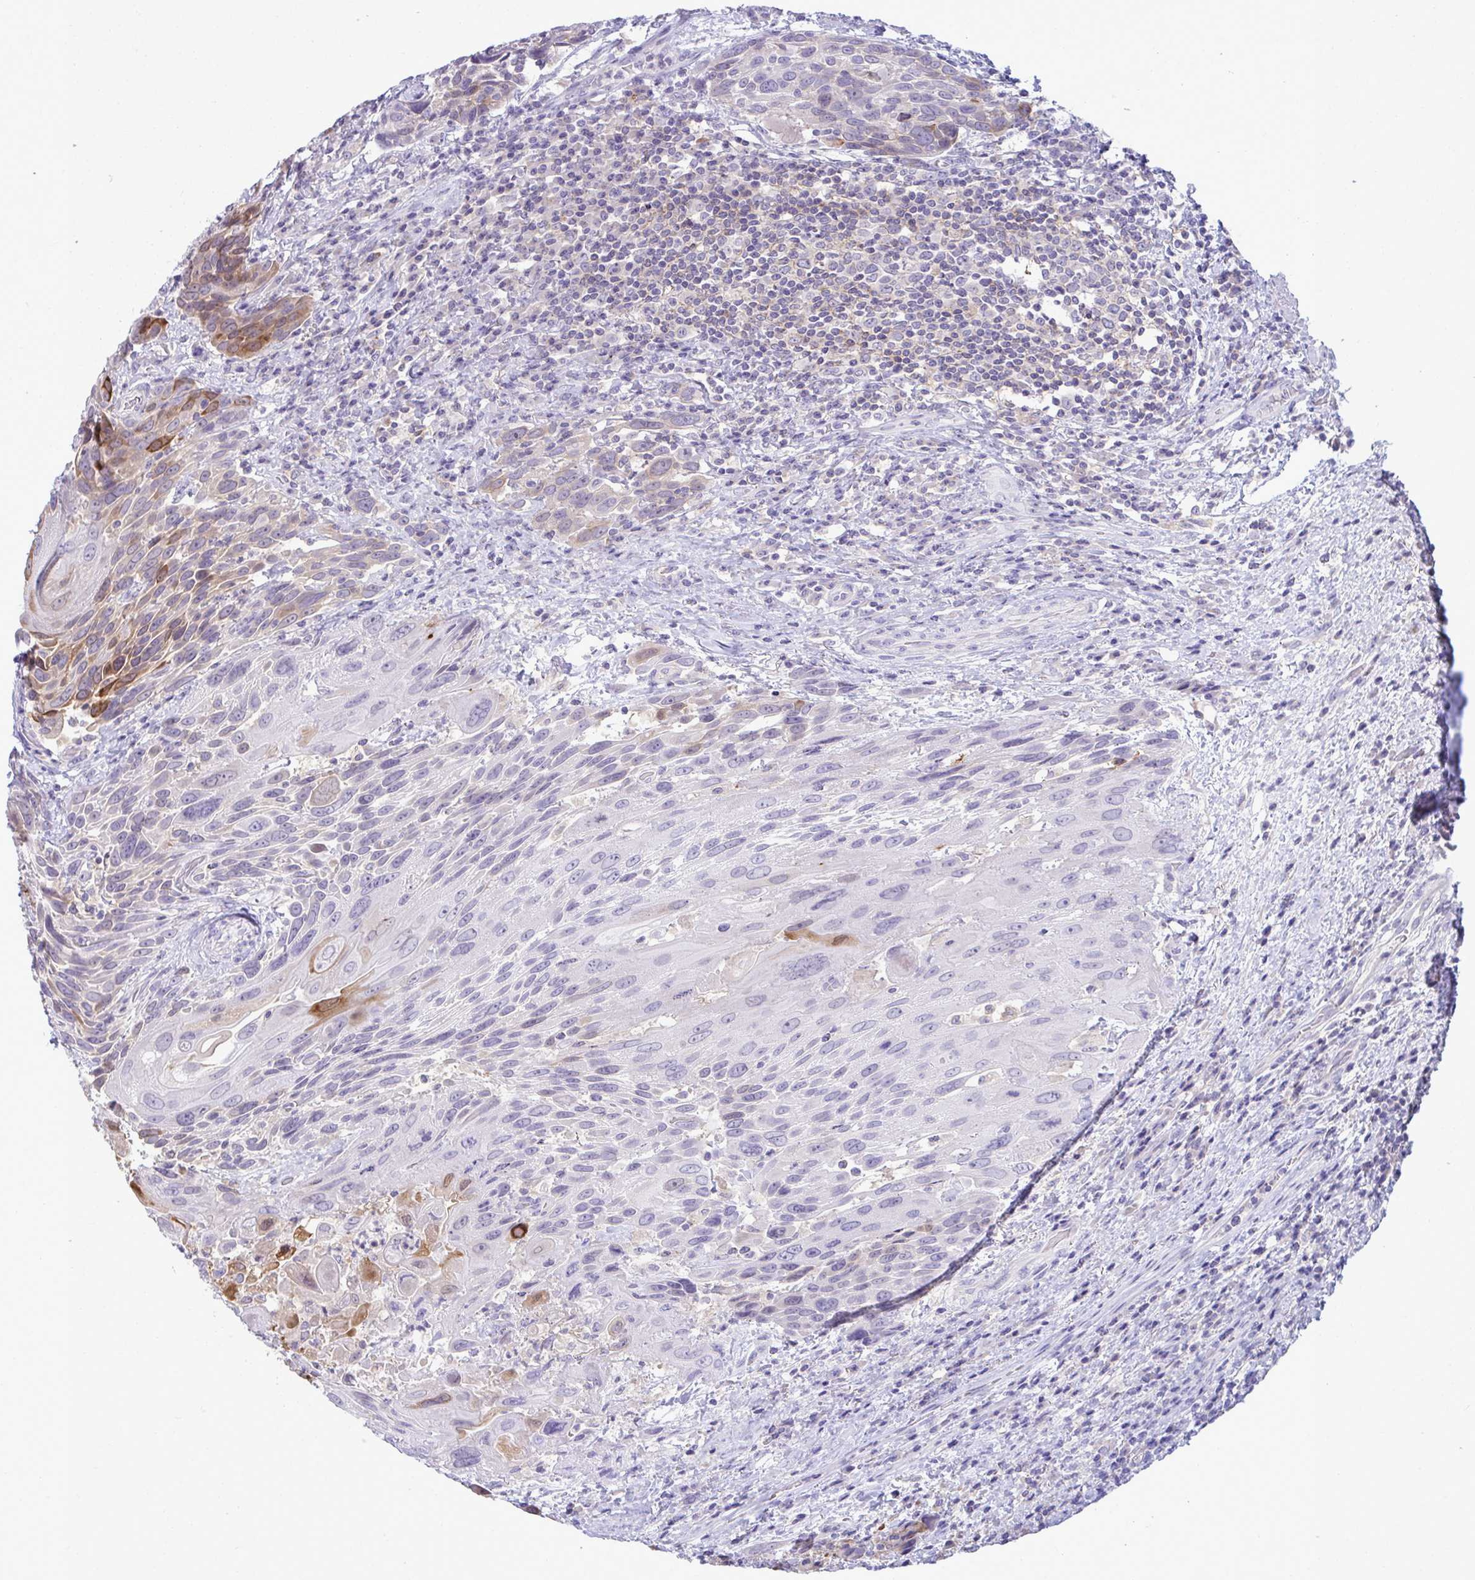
{"staining": {"intensity": "moderate", "quantity": "<25%", "location": "cytoplasmic/membranous"}, "tissue": "urothelial cancer", "cell_type": "Tumor cells", "image_type": "cancer", "snomed": [{"axis": "morphology", "description": "Urothelial carcinoma, High grade"}, {"axis": "topography", "description": "Urinary bladder"}], "caption": "High-grade urothelial carcinoma was stained to show a protein in brown. There is low levels of moderate cytoplasmic/membranous positivity in approximately <25% of tumor cells.", "gene": "RGPD5", "patient": {"sex": "female", "age": 70}}